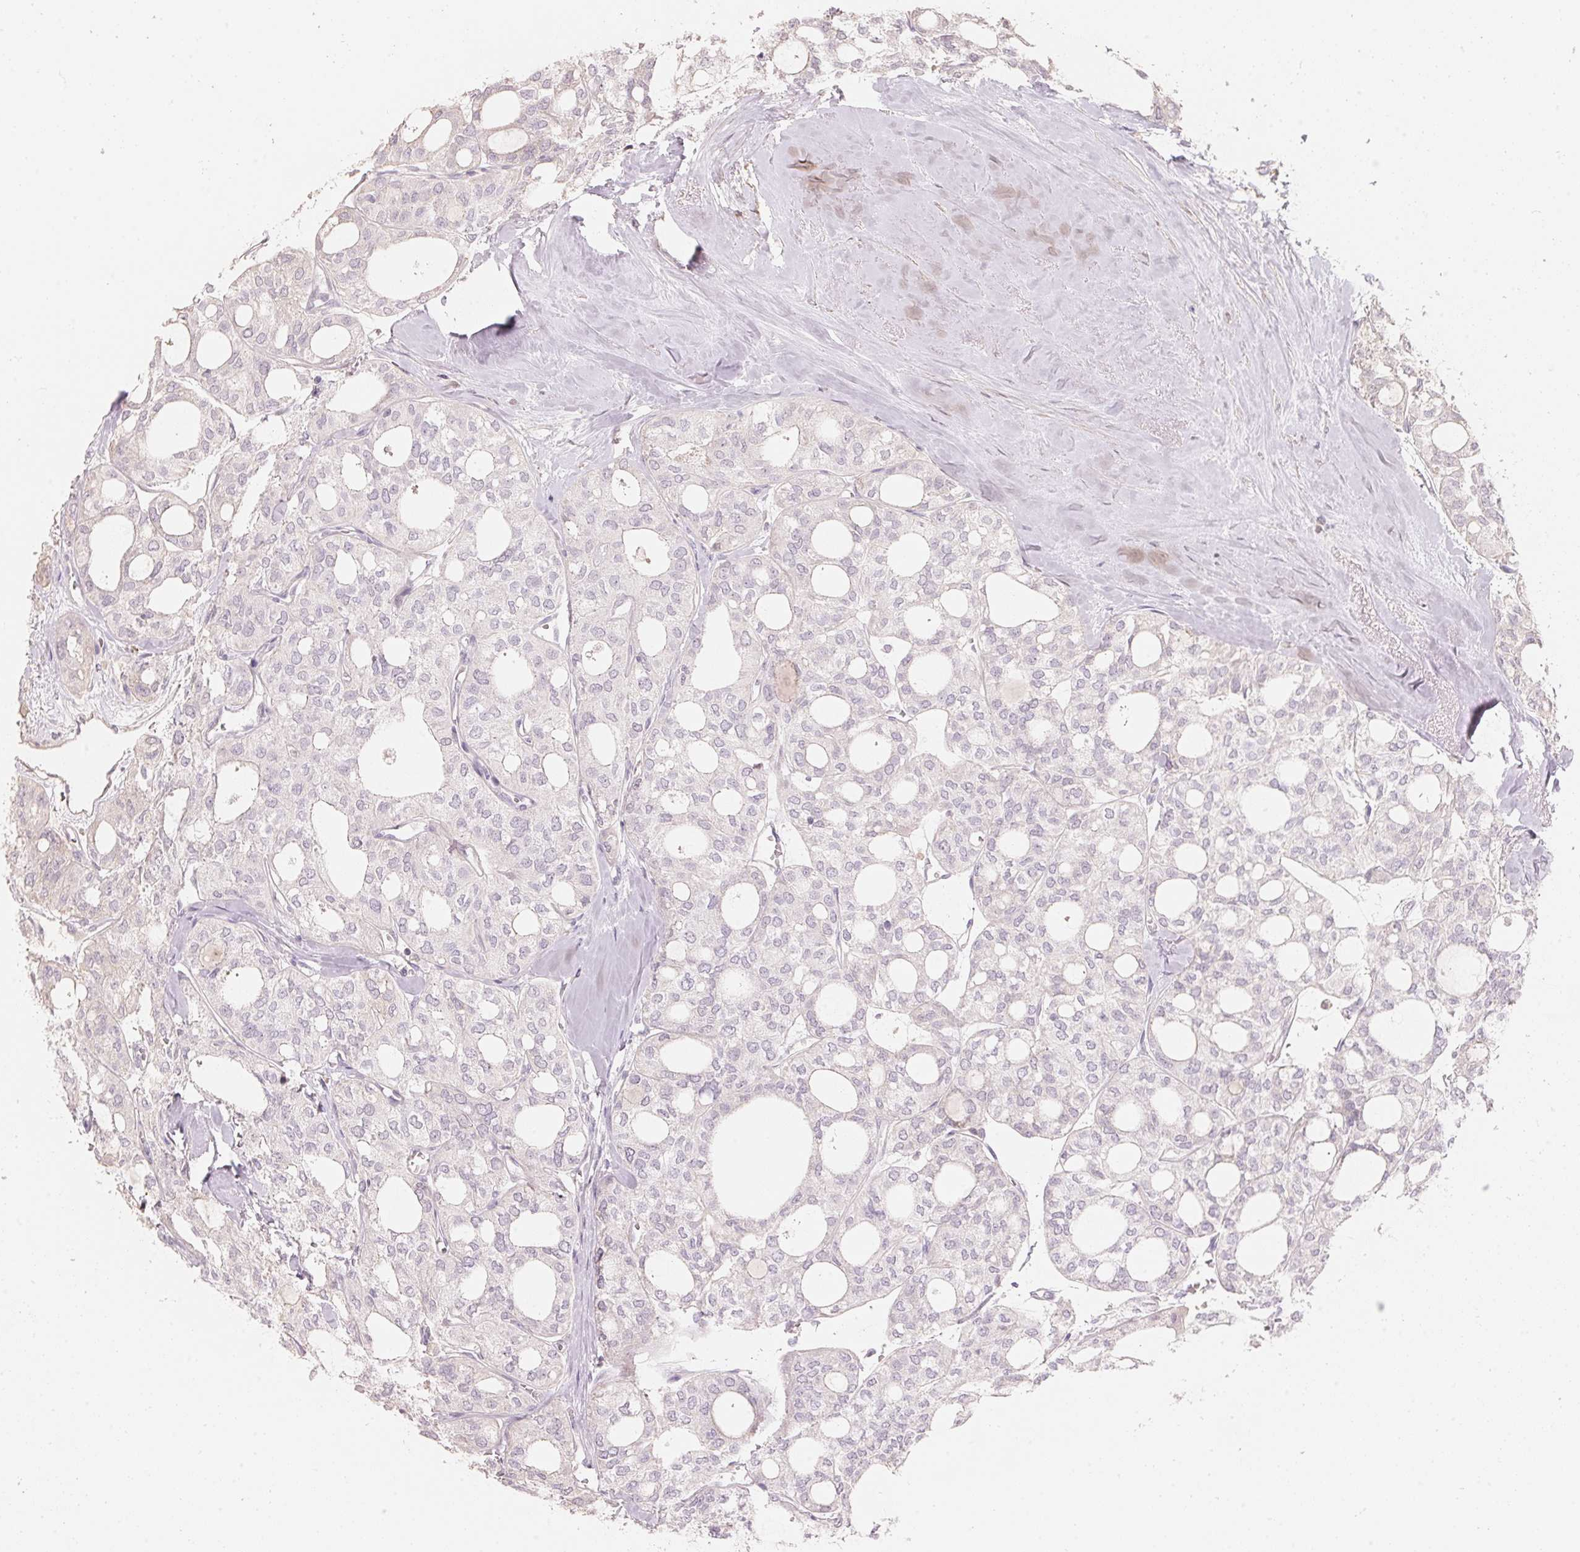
{"staining": {"intensity": "negative", "quantity": "none", "location": "none"}, "tissue": "thyroid cancer", "cell_type": "Tumor cells", "image_type": "cancer", "snomed": [{"axis": "morphology", "description": "Follicular adenoma carcinoma, NOS"}, {"axis": "topography", "description": "Thyroid gland"}], "caption": "This is a image of immunohistochemistry staining of thyroid follicular adenoma carcinoma, which shows no expression in tumor cells.", "gene": "TP53AIP1", "patient": {"sex": "male", "age": 75}}